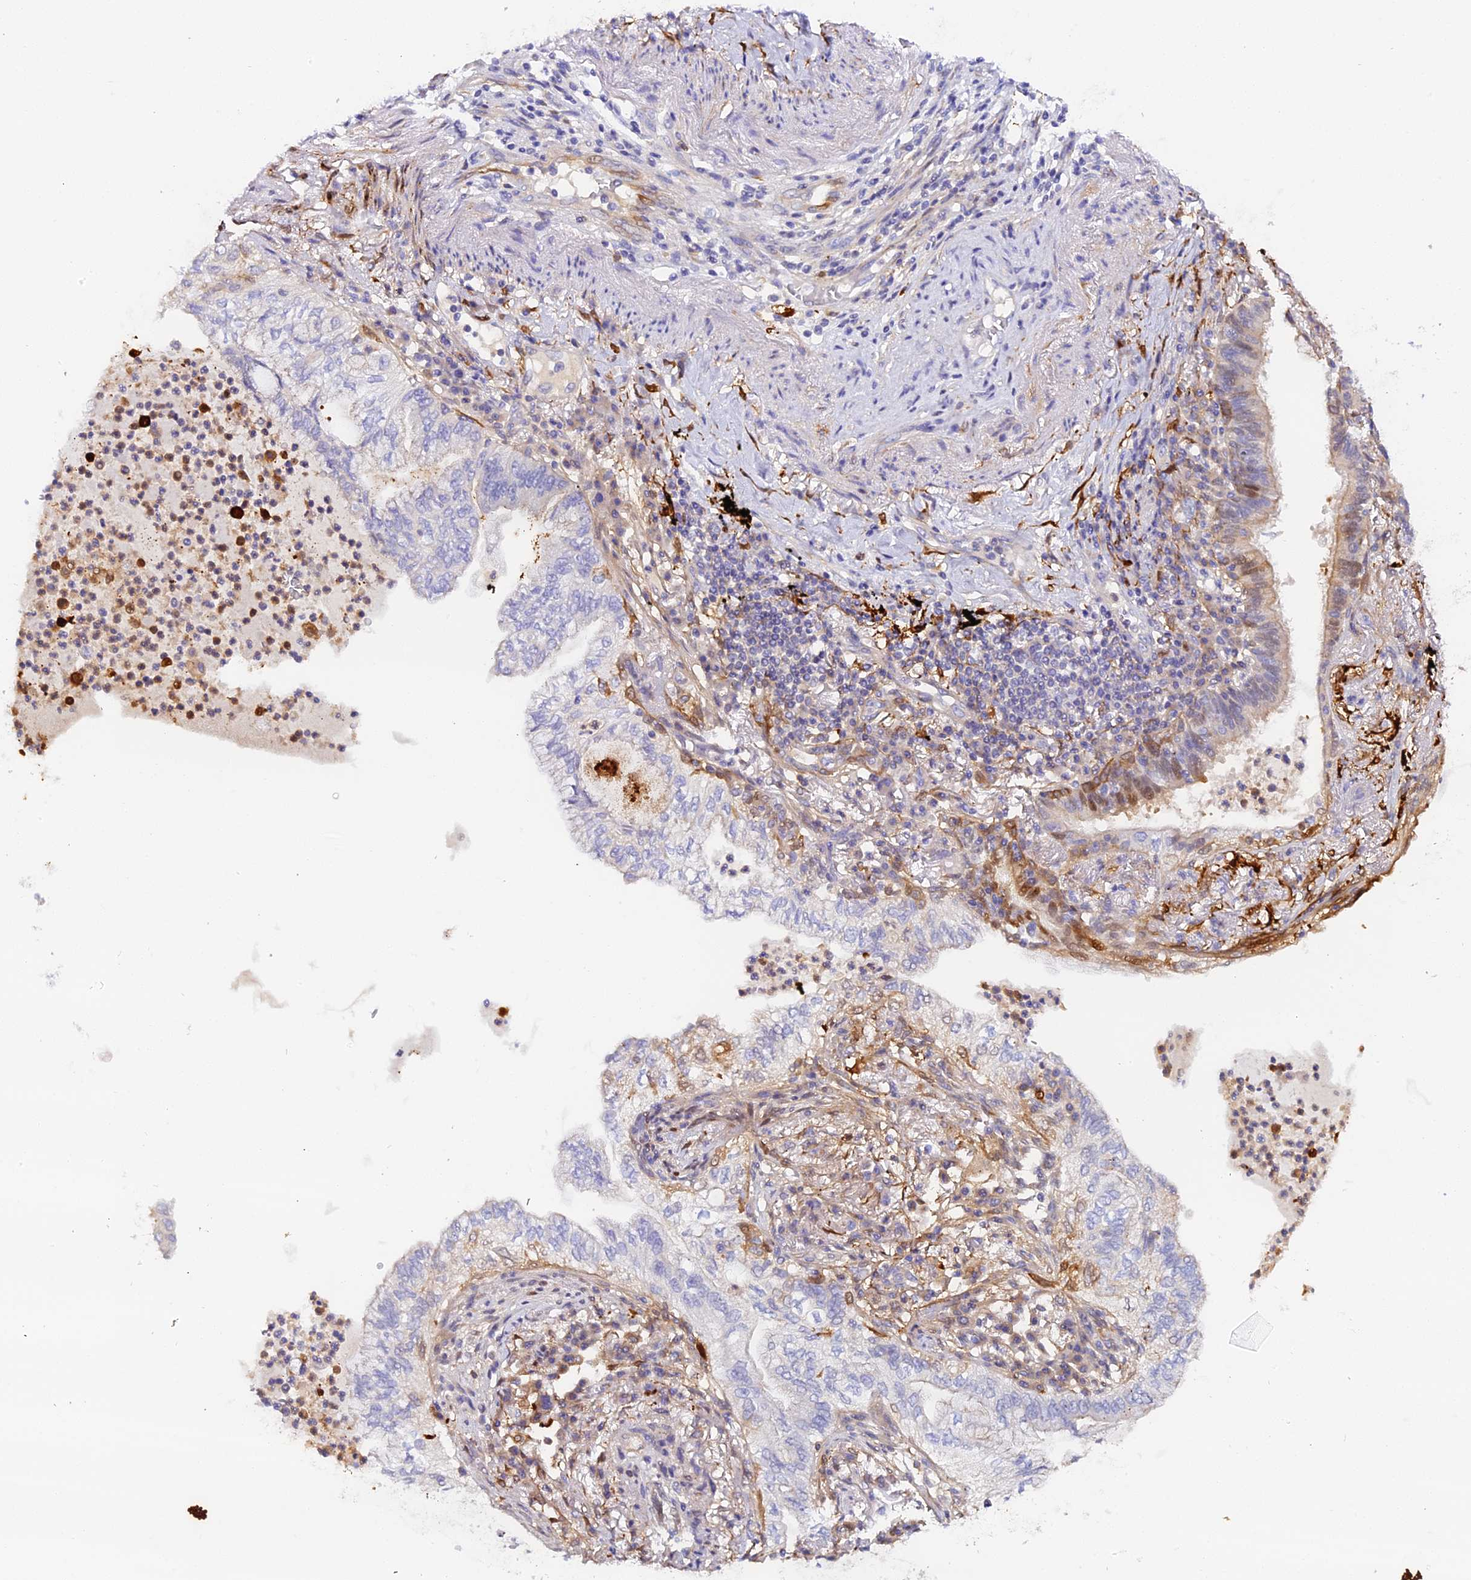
{"staining": {"intensity": "negative", "quantity": "none", "location": "none"}, "tissue": "lung cancer", "cell_type": "Tumor cells", "image_type": "cancer", "snomed": [{"axis": "morphology", "description": "Normal tissue, NOS"}, {"axis": "morphology", "description": "Adenocarcinoma, NOS"}, {"axis": "topography", "description": "Bronchus"}, {"axis": "topography", "description": "Lung"}], "caption": "An immunohistochemistry (IHC) histopathology image of lung adenocarcinoma is shown. There is no staining in tumor cells of lung adenocarcinoma.", "gene": "KATNB1", "patient": {"sex": "female", "age": 70}}